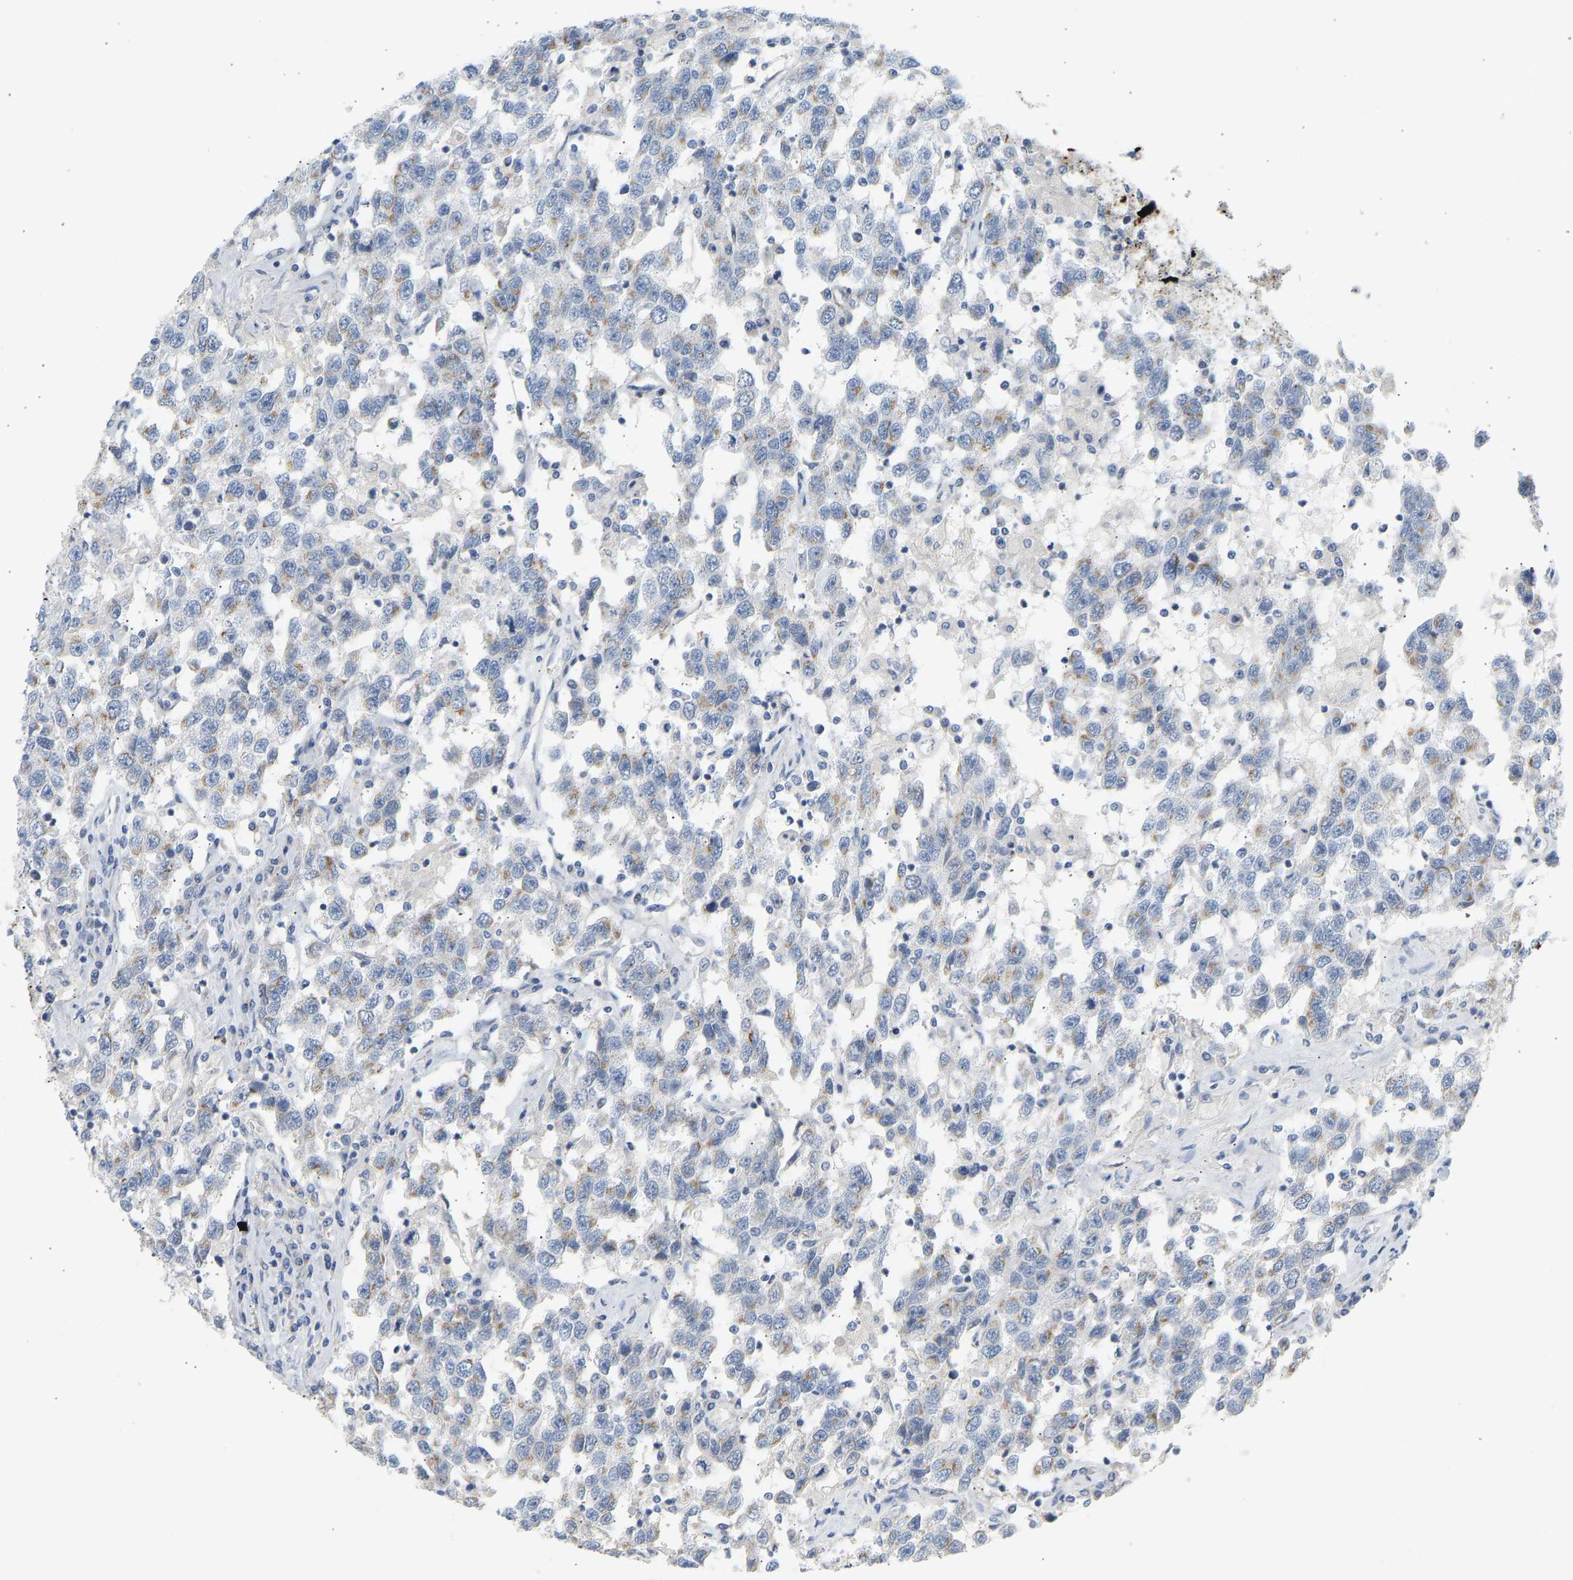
{"staining": {"intensity": "moderate", "quantity": "25%-75%", "location": "cytoplasmic/membranous"}, "tissue": "testis cancer", "cell_type": "Tumor cells", "image_type": "cancer", "snomed": [{"axis": "morphology", "description": "Seminoma, NOS"}, {"axis": "topography", "description": "Testis"}], "caption": "High-magnification brightfield microscopy of testis seminoma stained with DAB (3,3'-diaminobenzidine) (brown) and counterstained with hematoxylin (blue). tumor cells exhibit moderate cytoplasmic/membranous positivity is identified in approximately25%-75% of cells.", "gene": "SLC30A7", "patient": {"sex": "male", "age": 41}}